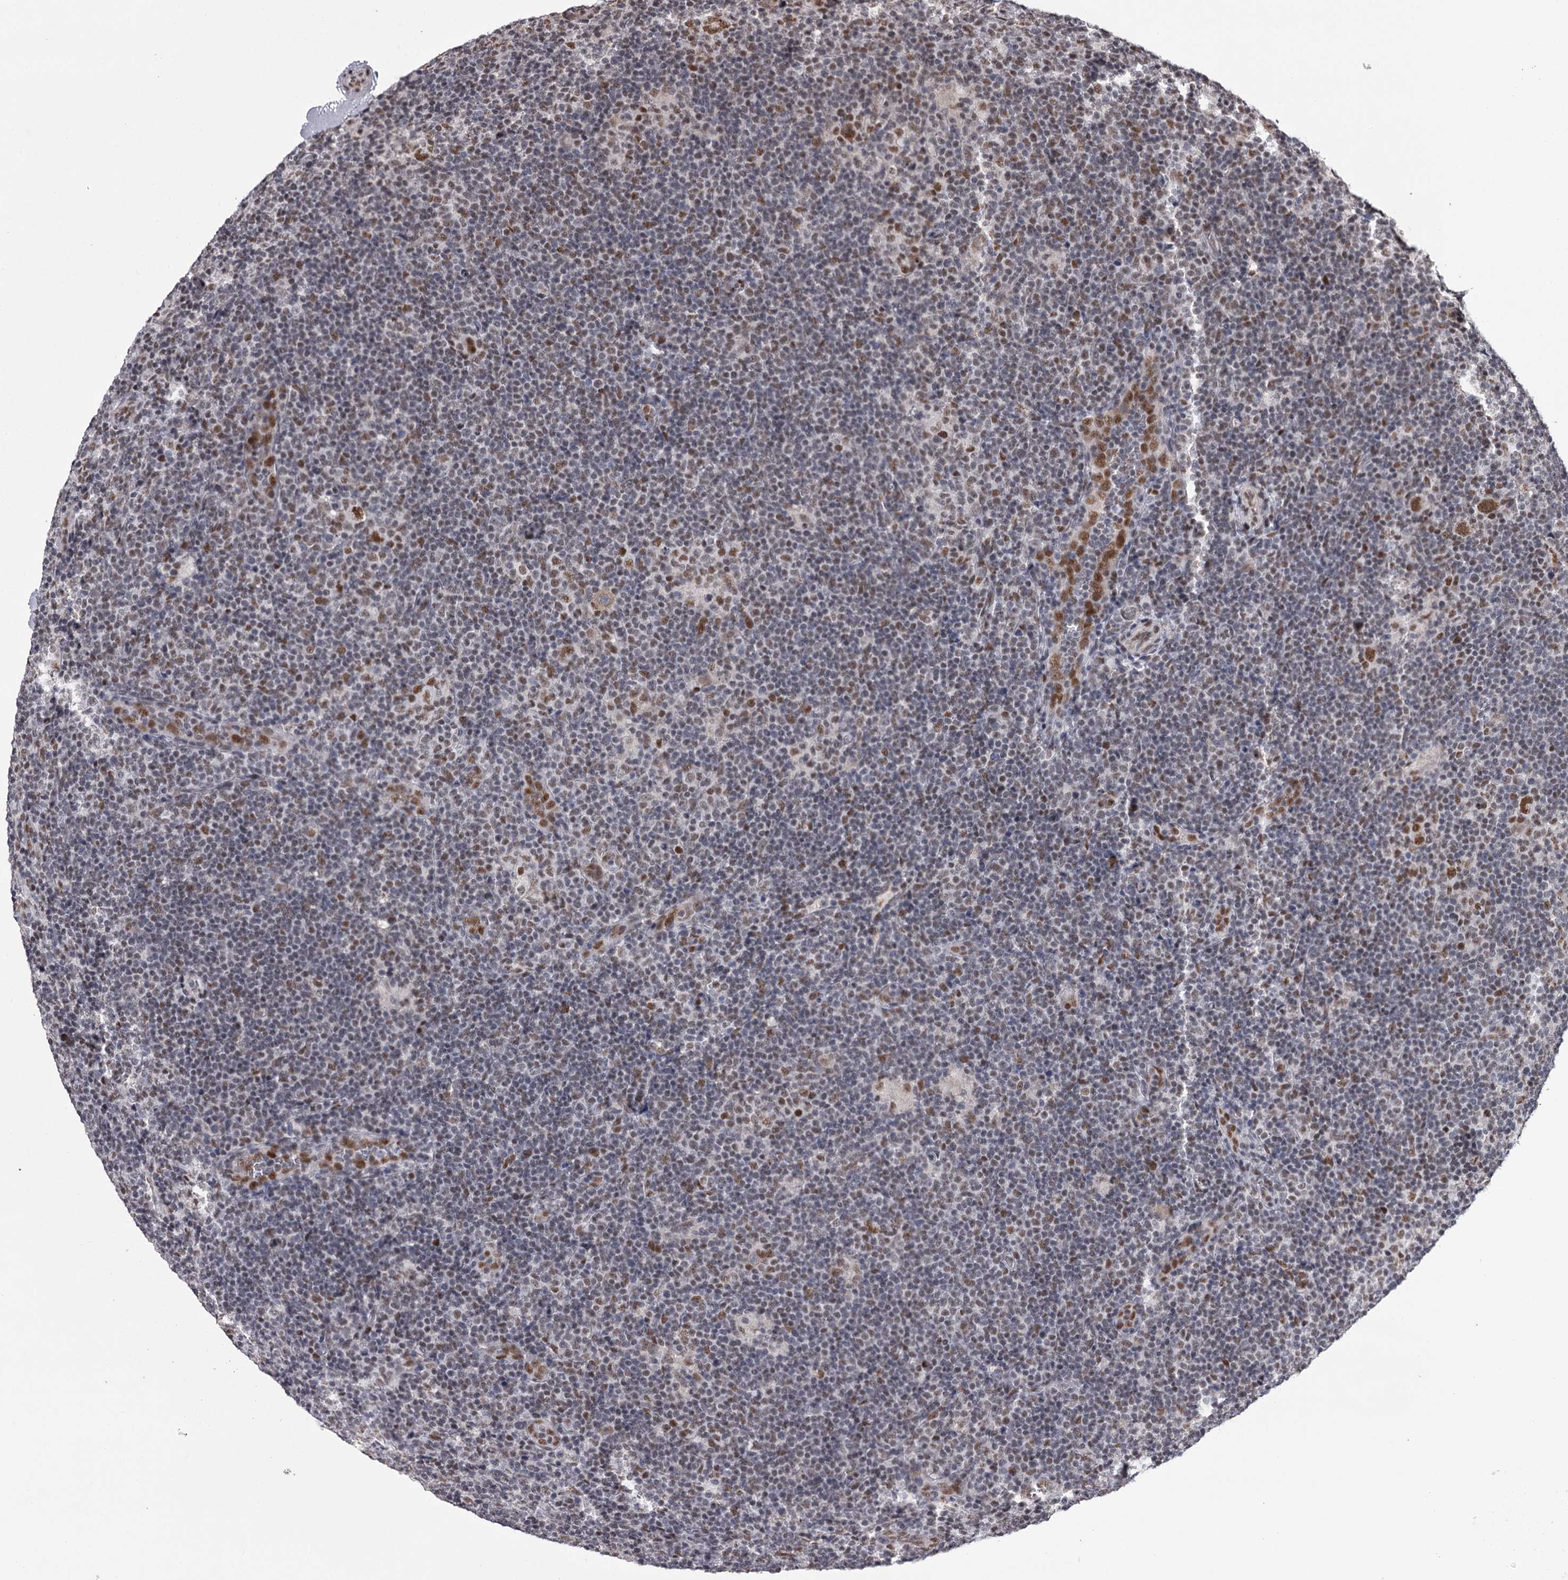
{"staining": {"intensity": "moderate", "quantity": ">75%", "location": "nuclear"}, "tissue": "lymphoma", "cell_type": "Tumor cells", "image_type": "cancer", "snomed": [{"axis": "morphology", "description": "Hodgkin's disease, NOS"}, {"axis": "topography", "description": "Lymph node"}], "caption": "Immunohistochemistry staining of lymphoma, which shows medium levels of moderate nuclear expression in approximately >75% of tumor cells indicating moderate nuclear protein staining. The staining was performed using DAB (3,3'-diaminobenzidine) (brown) for protein detection and nuclei were counterstained in hematoxylin (blue).", "gene": "TTC33", "patient": {"sex": "female", "age": 57}}